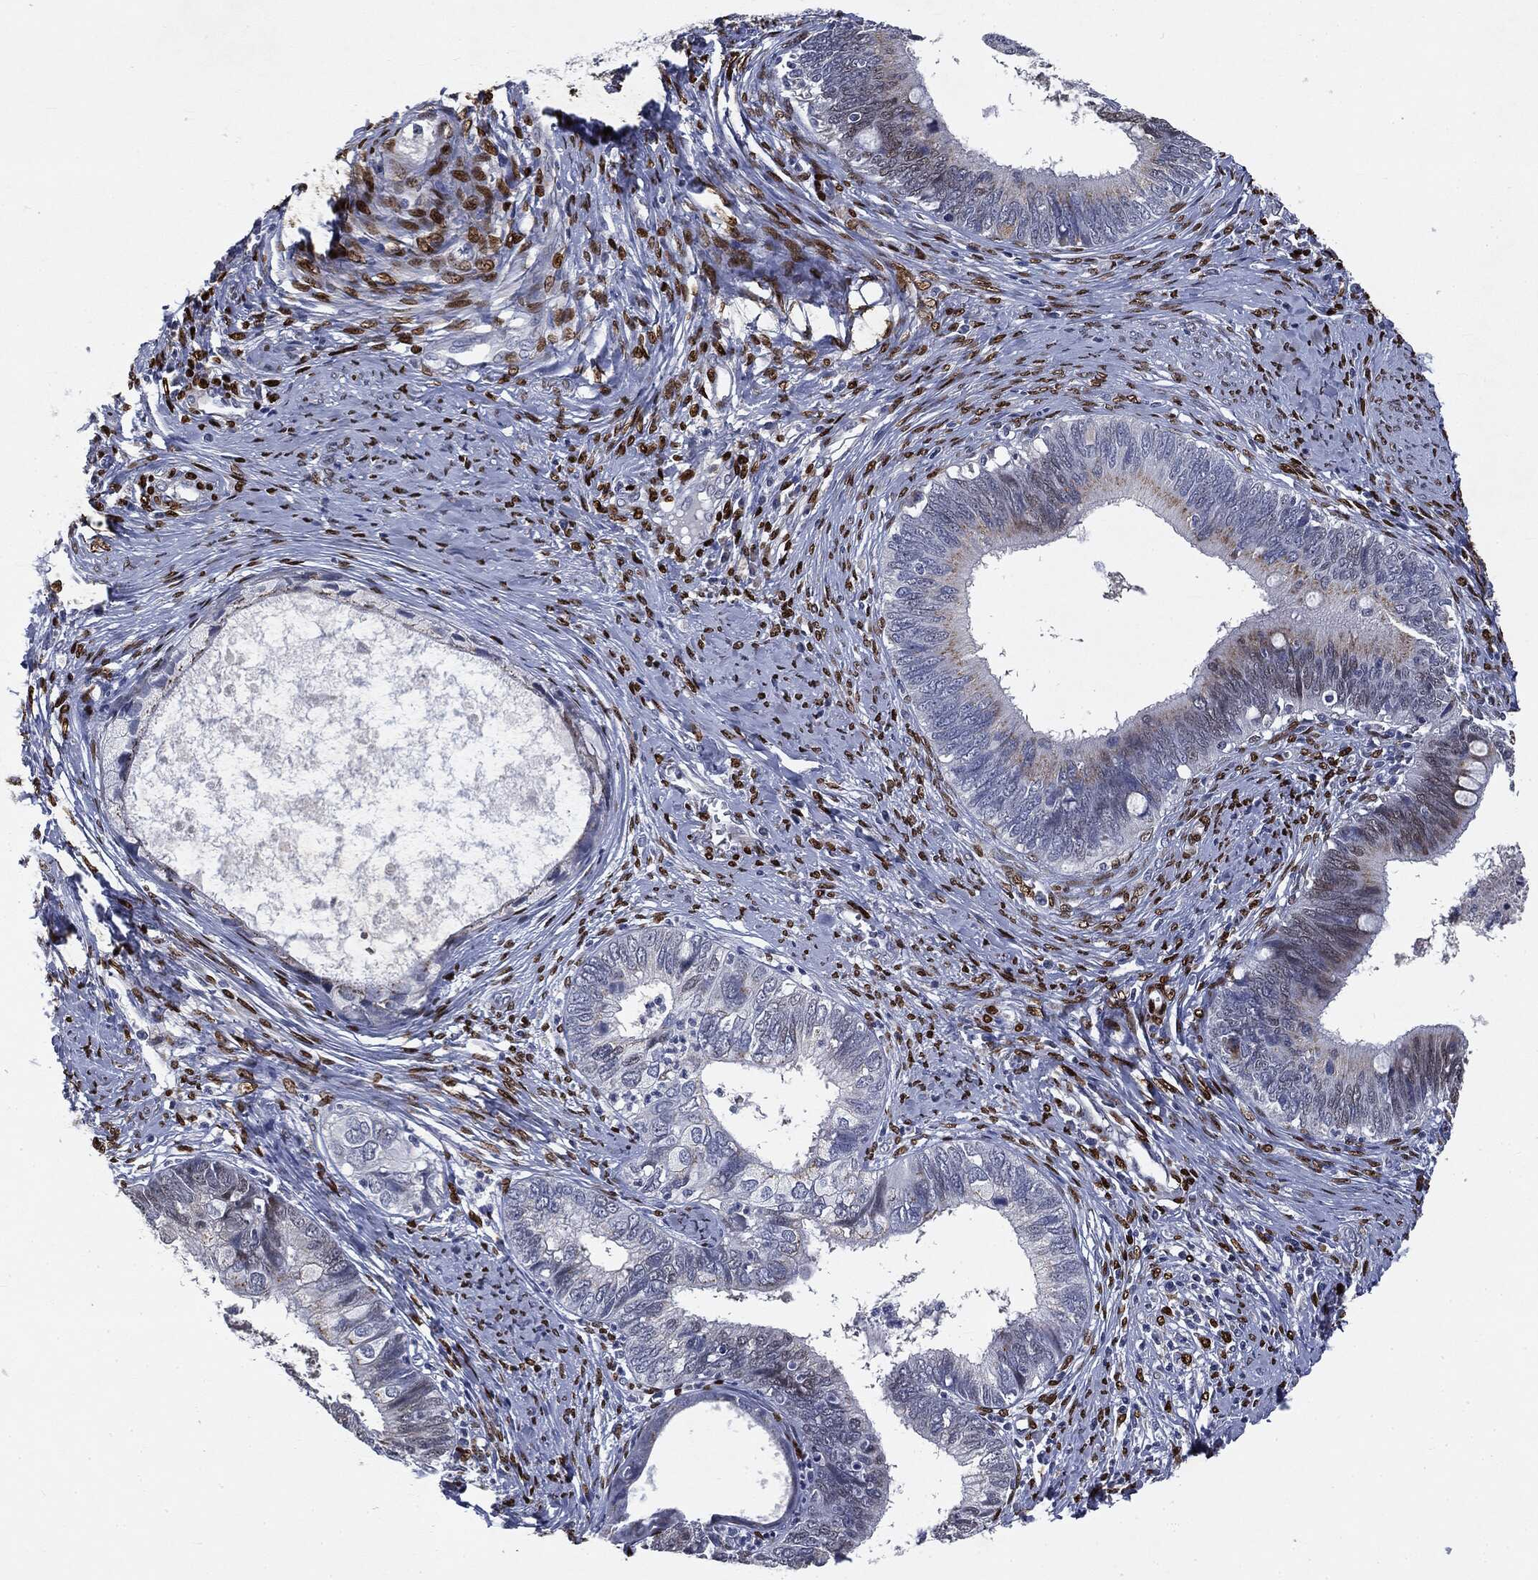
{"staining": {"intensity": "negative", "quantity": "none", "location": "none"}, "tissue": "cervical cancer", "cell_type": "Tumor cells", "image_type": "cancer", "snomed": [{"axis": "morphology", "description": "Adenocarcinoma, NOS"}, {"axis": "topography", "description": "Cervix"}], "caption": "Human adenocarcinoma (cervical) stained for a protein using IHC reveals no staining in tumor cells.", "gene": "CASD1", "patient": {"sex": "female", "age": 42}}